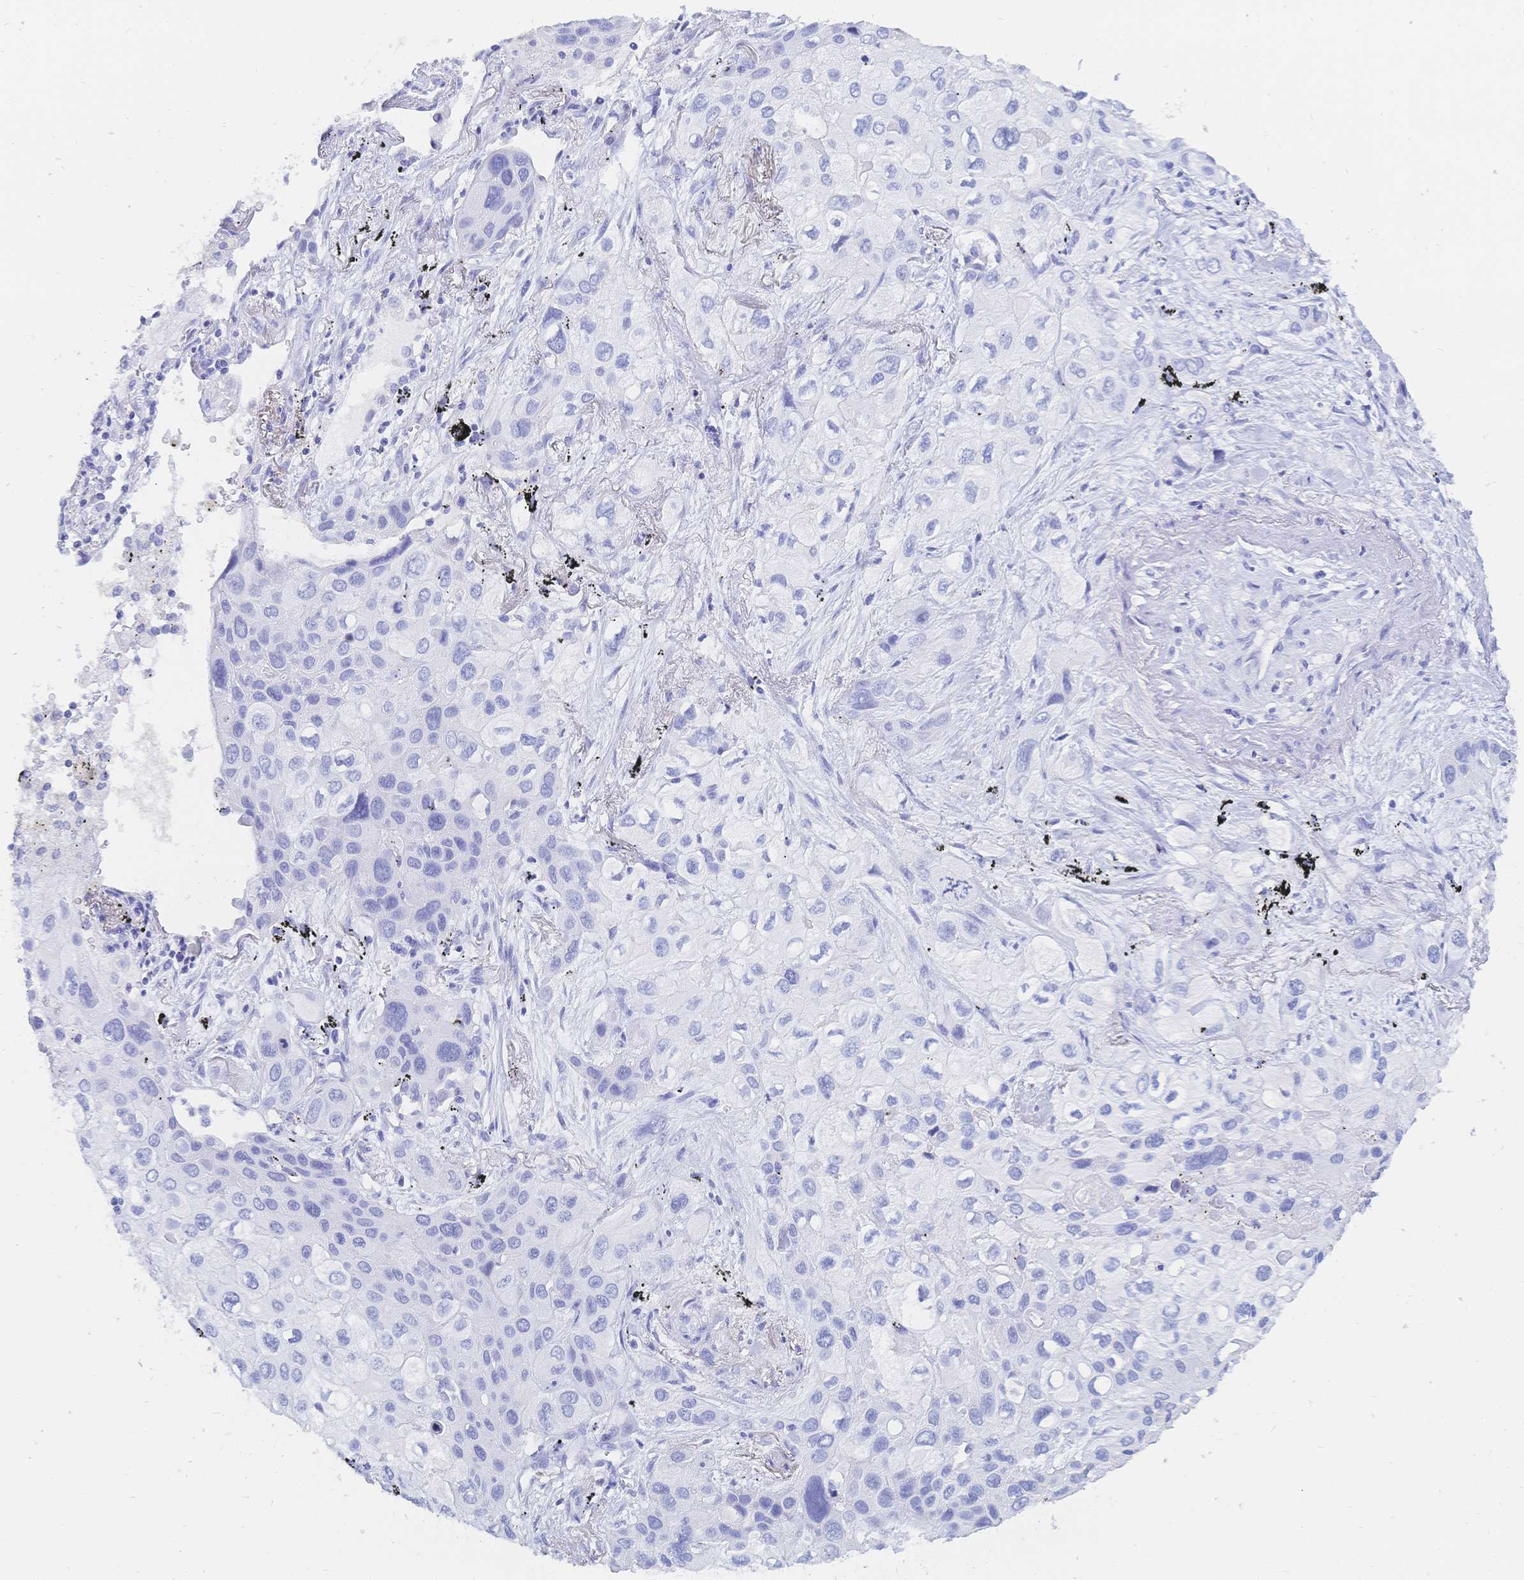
{"staining": {"intensity": "negative", "quantity": "none", "location": "none"}, "tissue": "lung cancer", "cell_type": "Tumor cells", "image_type": "cancer", "snomed": [{"axis": "morphology", "description": "Squamous cell carcinoma, NOS"}, {"axis": "morphology", "description": "Squamous cell carcinoma, metastatic, NOS"}, {"axis": "topography", "description": "Lung"}], "caption": "Immunohistochemical staining of human lung cancer displays no significant expression in tumor cells.", "gene": "MEP1B", "patient": {"sex": "male", "age": 59}}